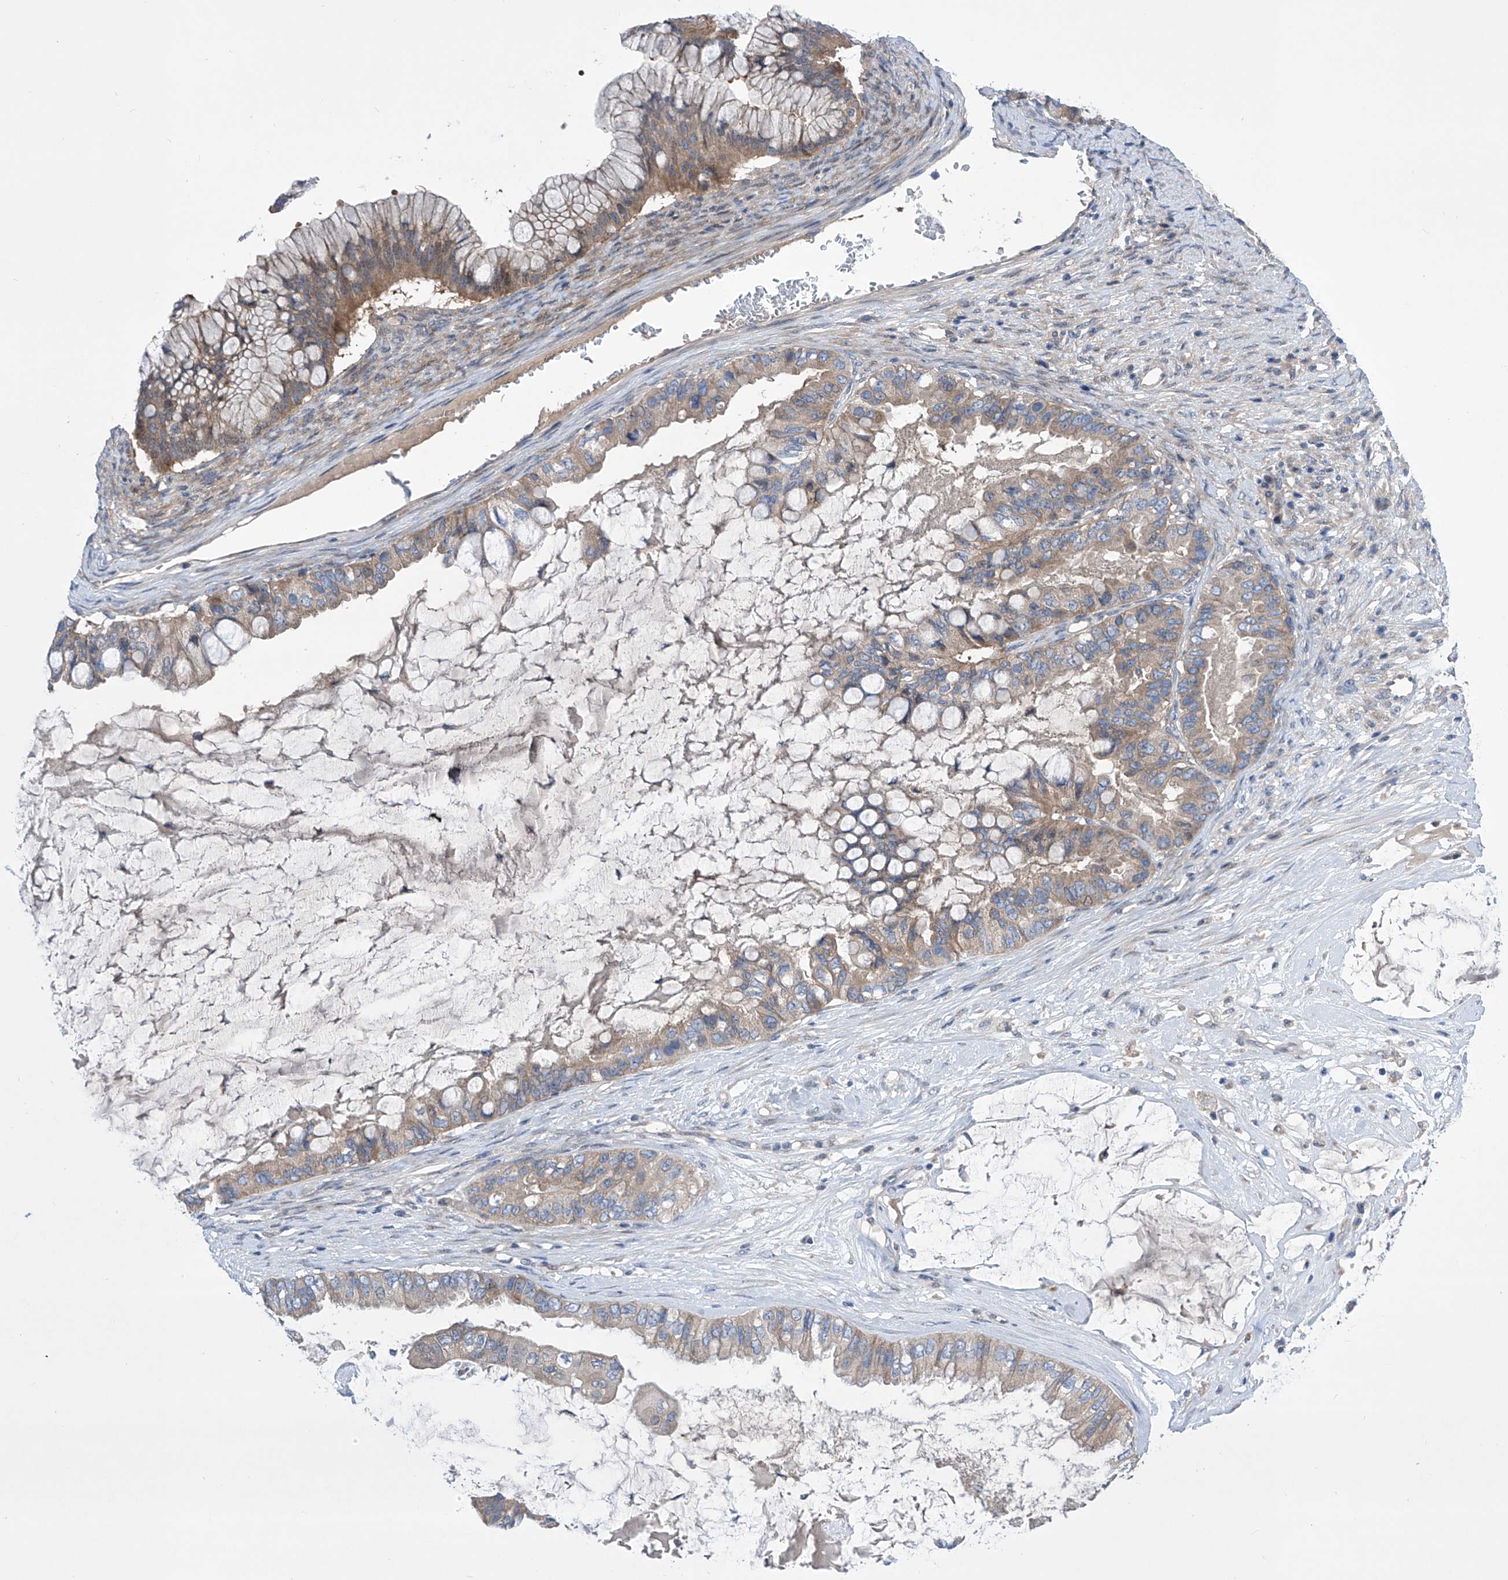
{"staining": {"intensity": "weak", "quantity": "25%-75%", "location": "cytoplasmic/membranous"}, "tissue": "ovarian cancer", "cell_type": "Tumor cells", "image_type": "cancer", "snomed": [{"axis": "morphology", "description": "Cystadenocarcinoma, mucinous, NOS"}, {"axis": "topography", "description": "Ovary"}], "caption": "Ovarian cancer stained with IHC demonstrates weak cytoplasmic/membranous staining in about 25%-75% of tumor cells.", "gene": "SRBD1", "patient": {"sex": "female", "age": 80}}